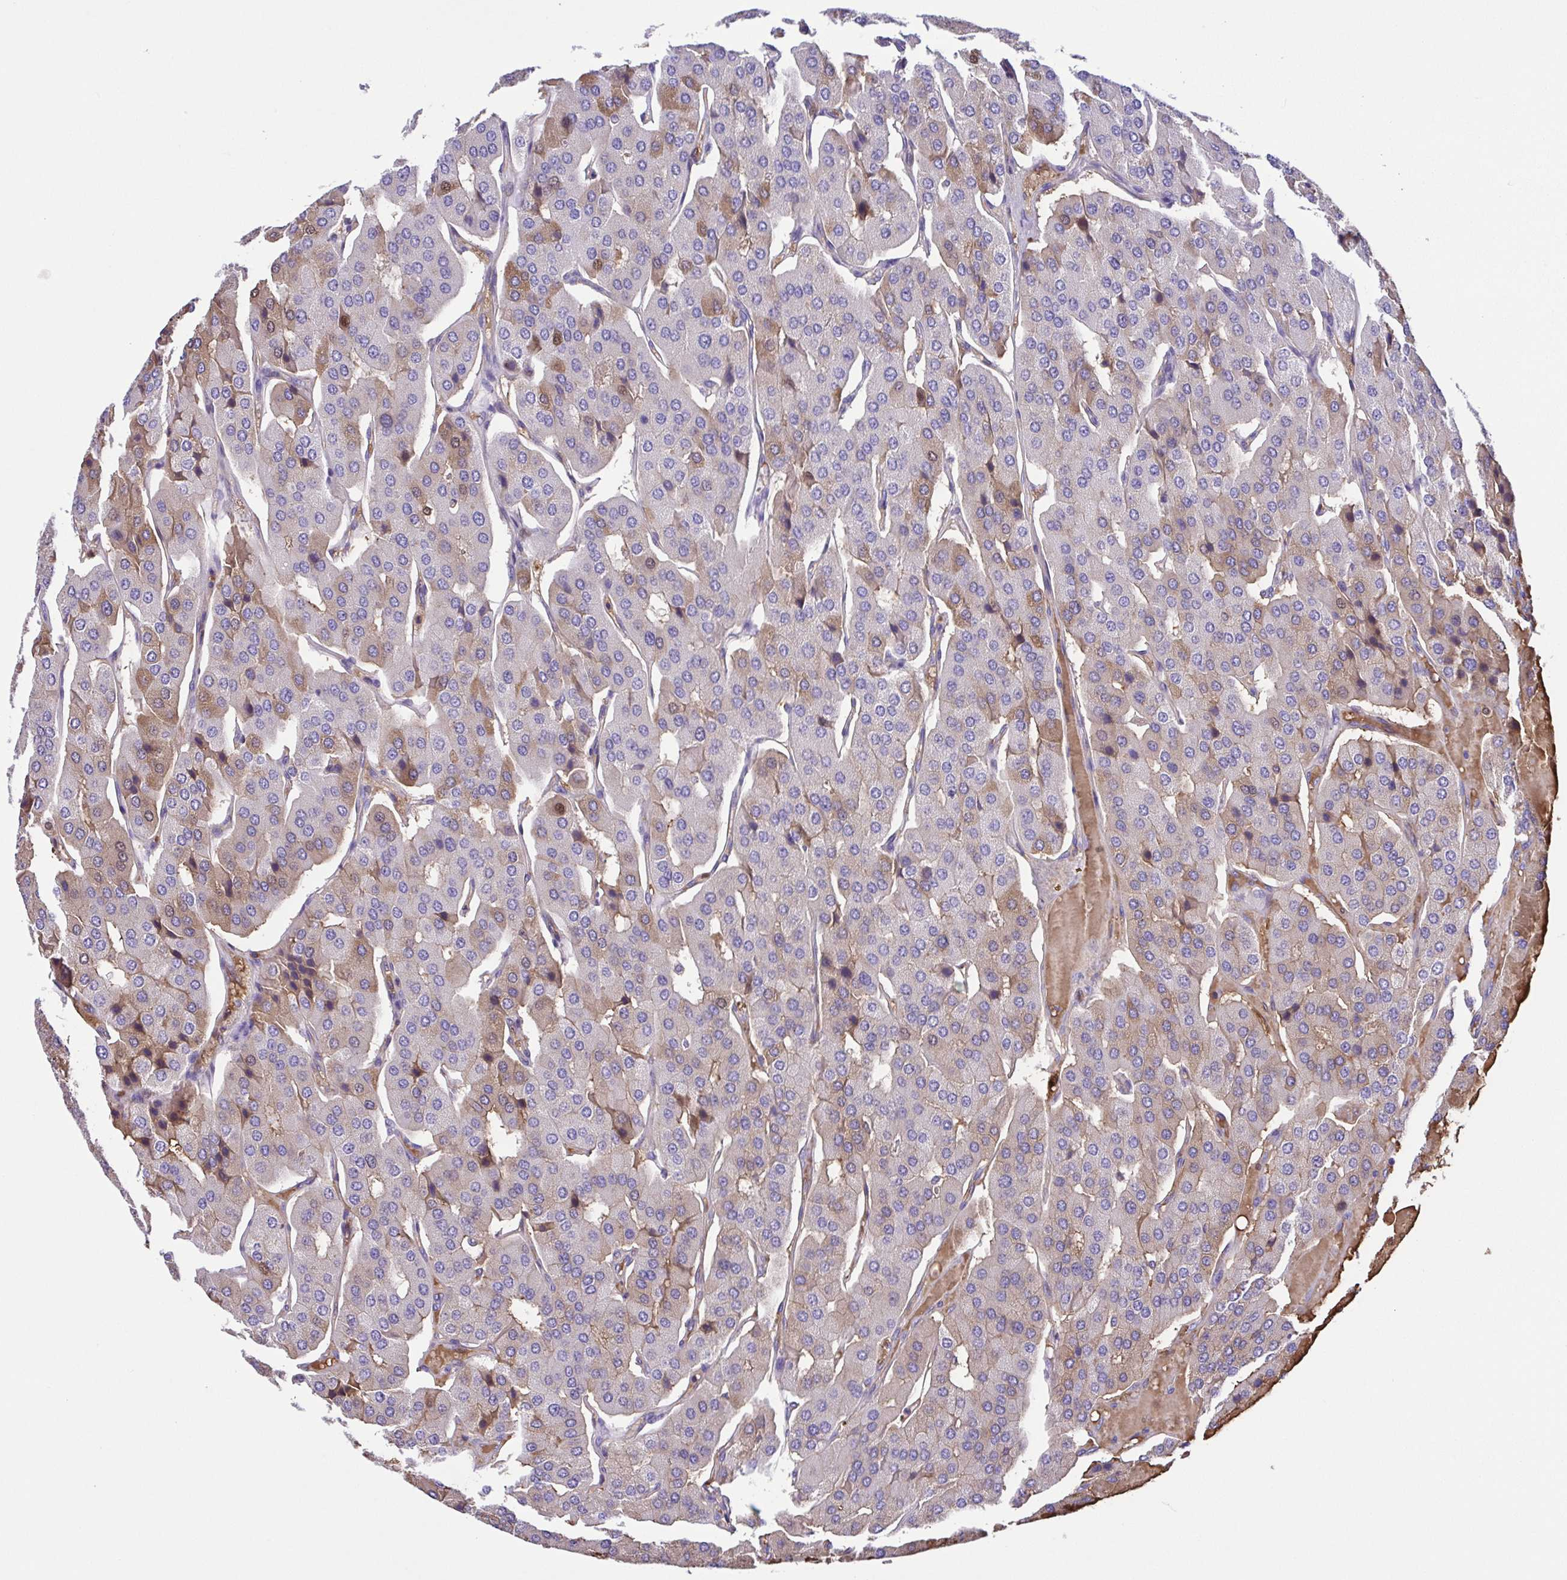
{"staining": {"intensity": "weak", "quantity": "<25%", "location": "cytoplasmic/membranous"}, "tissue": "parathyroid gland", "cell_type": "Glandular cells", "image_type": "normal", "snomed": [{"axis": "morphology", "description": "Normal tissue, NOS"}, {"axis": "morphology", "description": "Adenoma, NOS"}, {"axis": "topography", "description": "Parathyroid gland"}], "caption": "Immunohistochemistry (IHC) photomicrograph of benign parathyroid gland: human parathyroid gland stained with DAB (3,3'-diaminobenzidine) demonstrates no significant protein staining in glandular cells.", "gene": "IGFL1", "patient": {"sex": "female", "age": 86}}